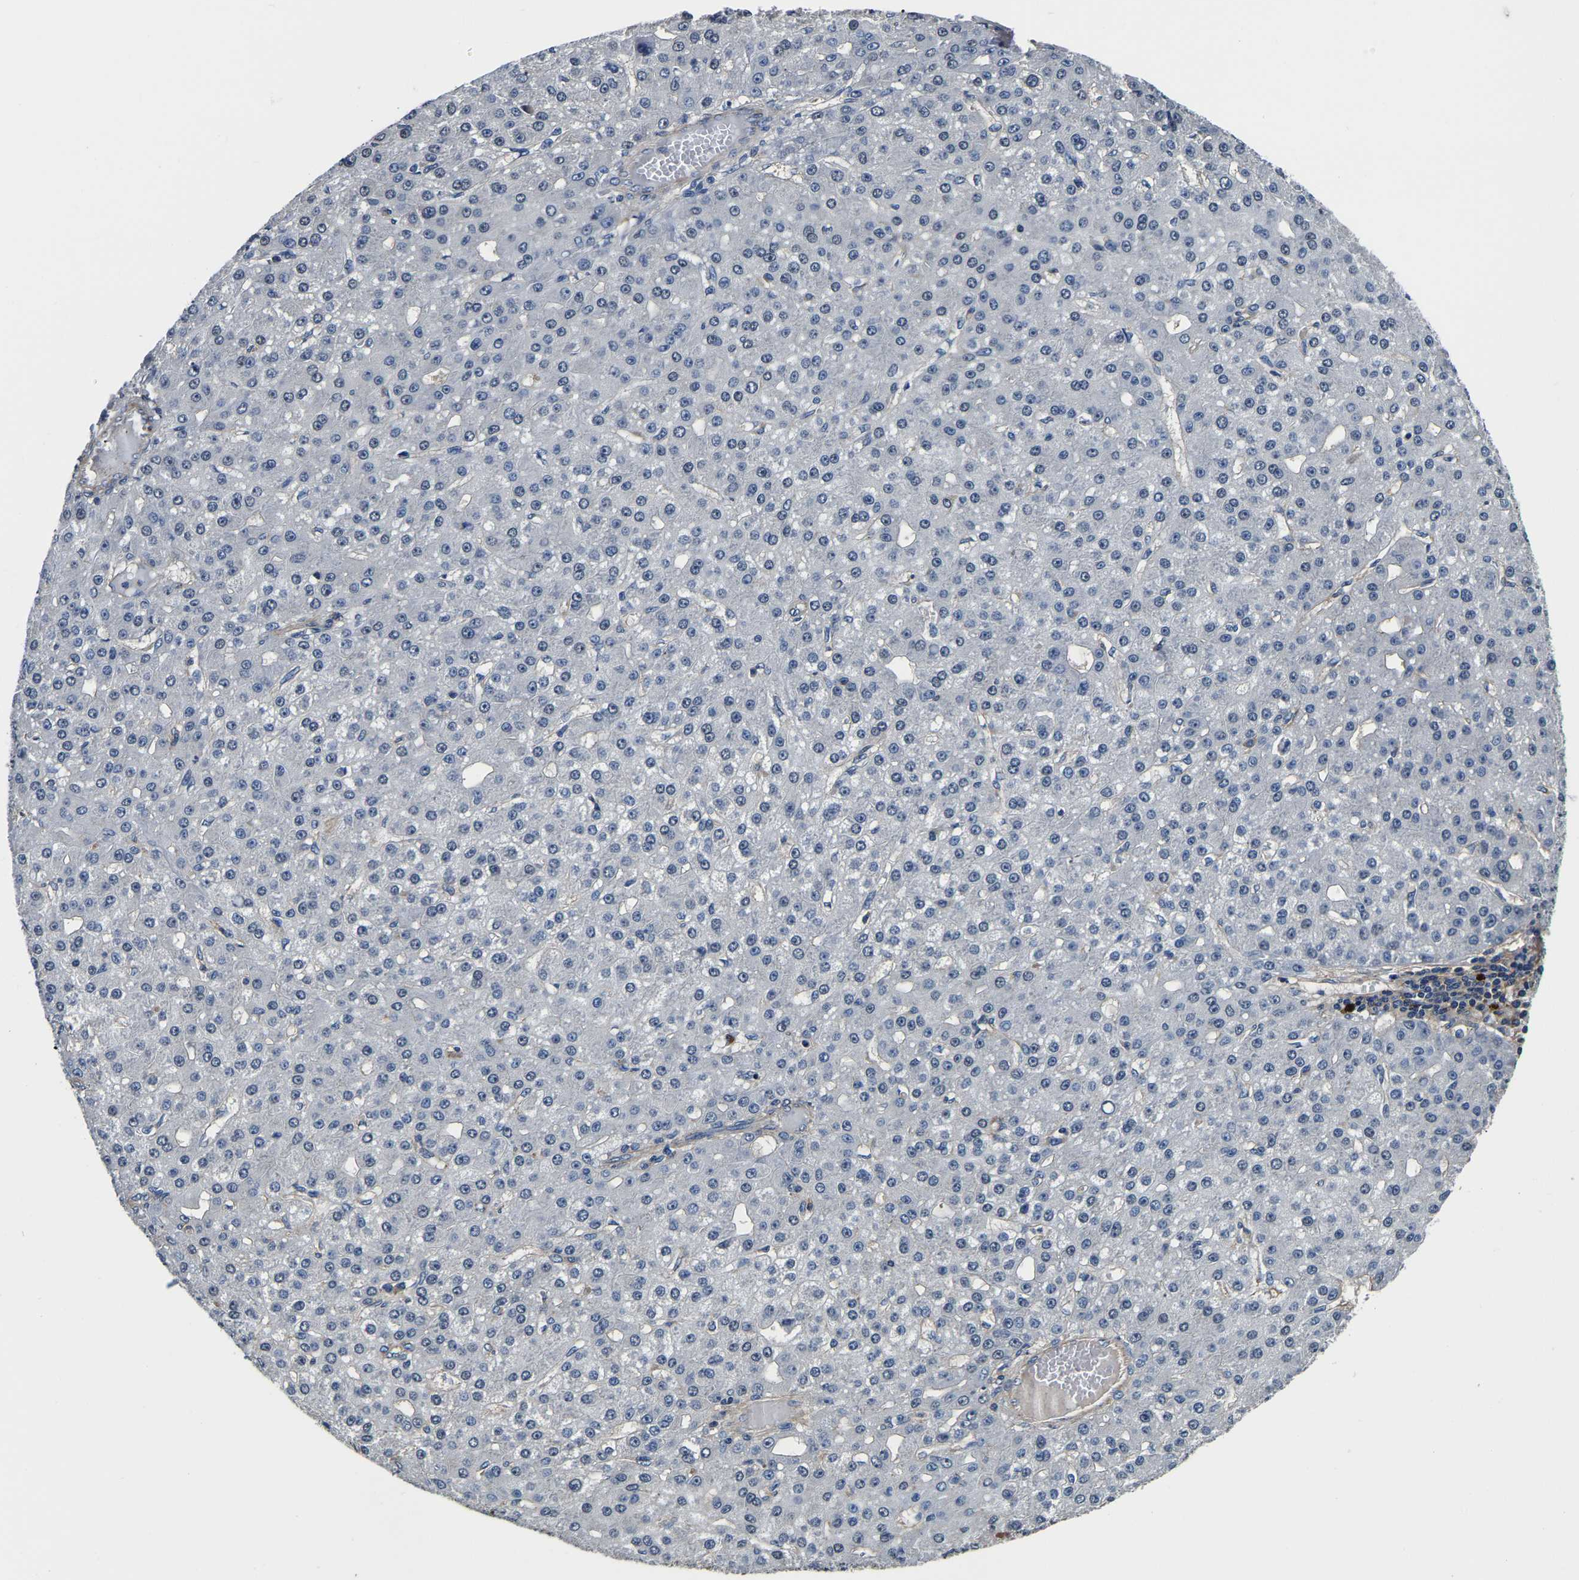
{"staining": {"intensity": "negative", "quantity": "none", "location": "none"}, "tissue": "liver cancer", "cell_type": "Tumor cells", "image_type": "cancer", "snomed": [{"axis": "morphology", "description": "Carcinoma, Hepatocellular, NOS"}, {"axis": "topography", "description": "Liver"}], "caption": "This is a image of immunohistochemistry (IHC) staining of hepatocellular carcinoma (liver), which shows no positivity in tumor cells.", "gene": "SH3GLB1", "patient": {"sex": "male", "age": 67}}